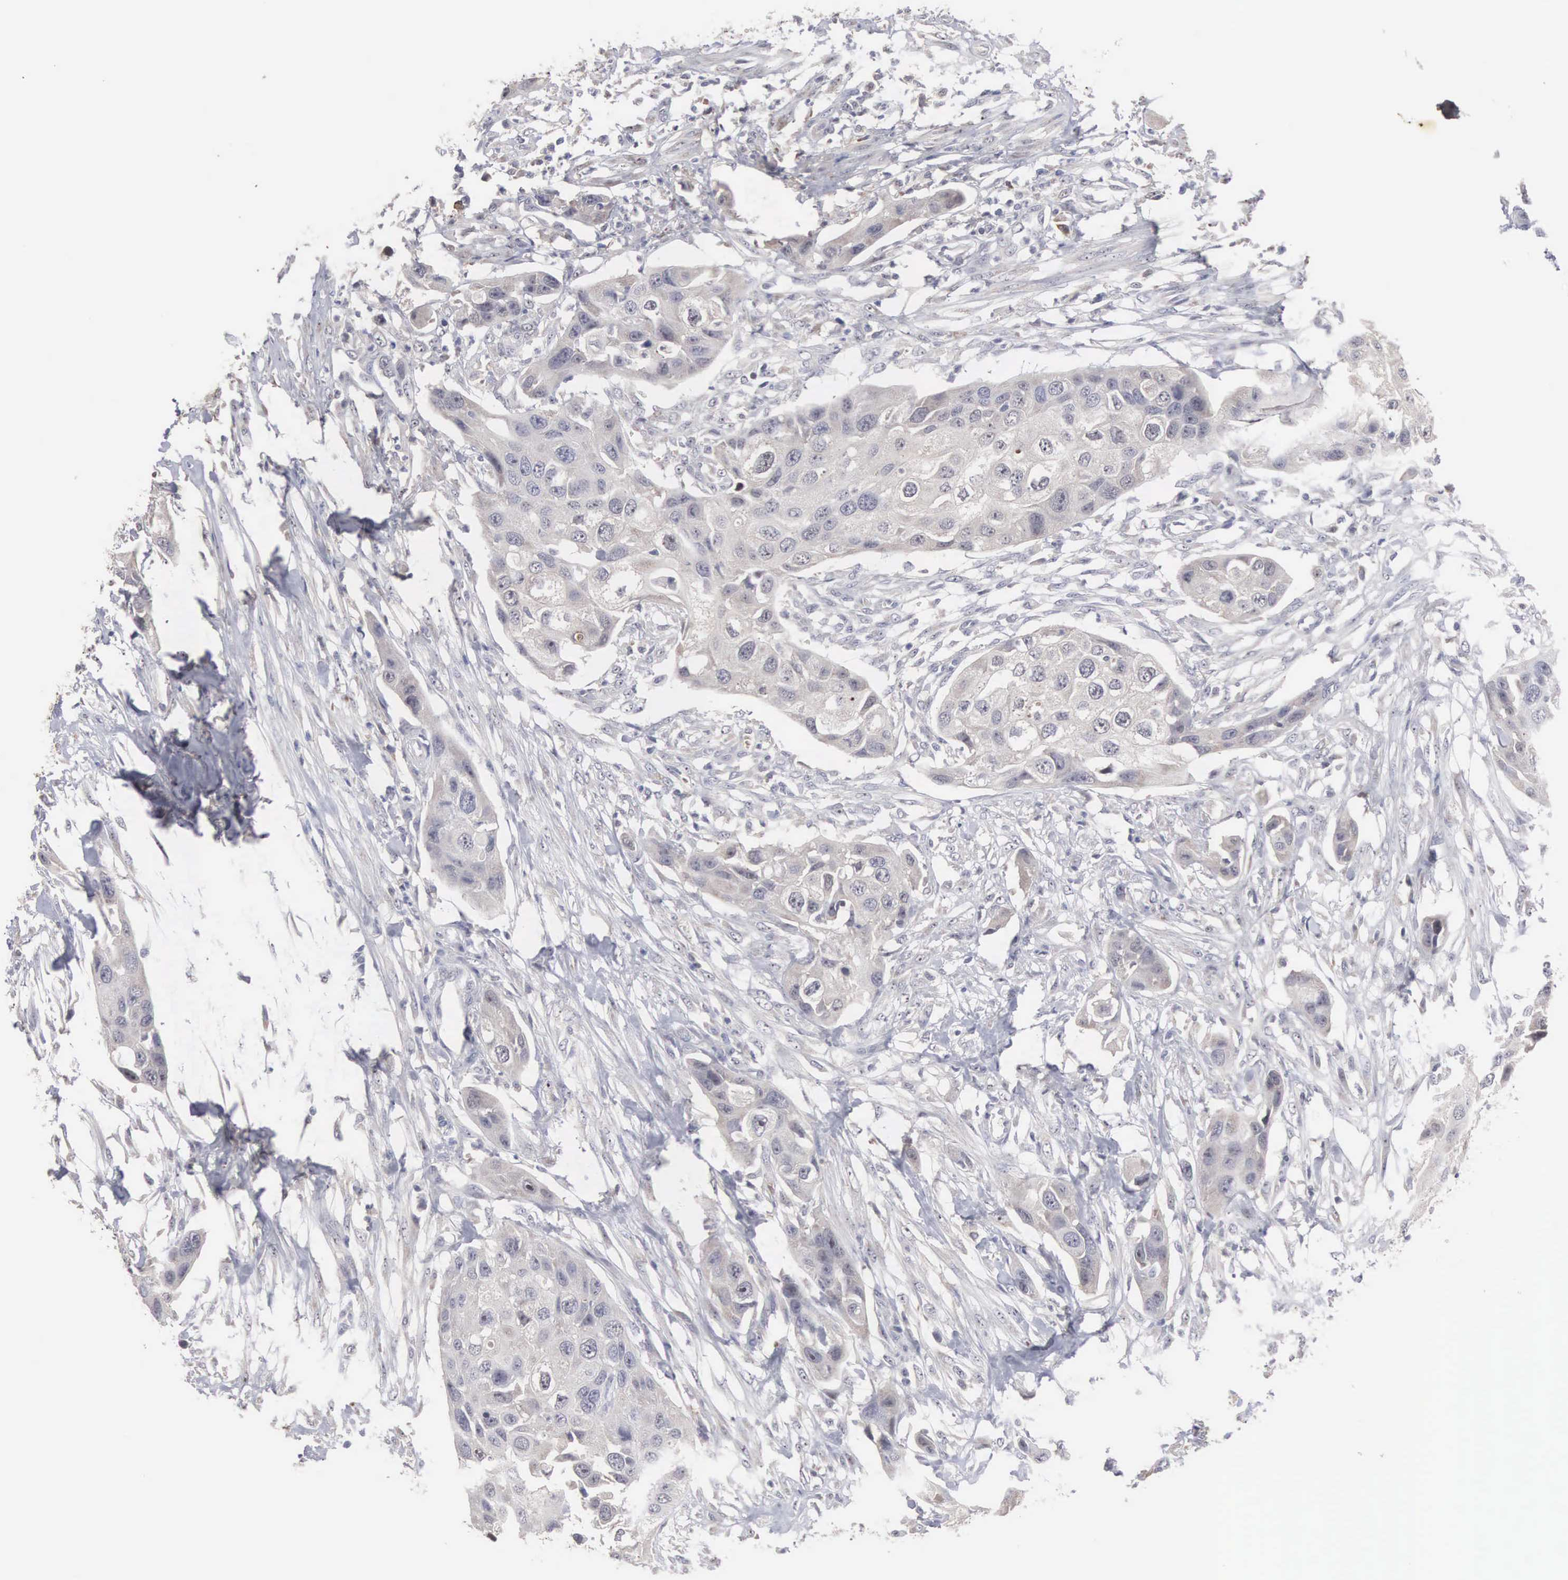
{"staining": {"intensity": "negative", "quantity": "none", "location": "none"}, "tissue": "urothelial cancer", "cell_type": "Tumor cells", "image_type": "cancer", "snomed": [{"axis": "morphology", "description": "Urothelial carcinoma, High grade"}, {"axis": "topography", "description": "Urinary bladder"}], "caption": "A high-resolution micrograph shows IHC staining of urothelial carcinoma (high-grade), which displays no significant staining in tumor cells.", "gene": "ACOT4", "patient": {"sex": "male", "age": 55}}